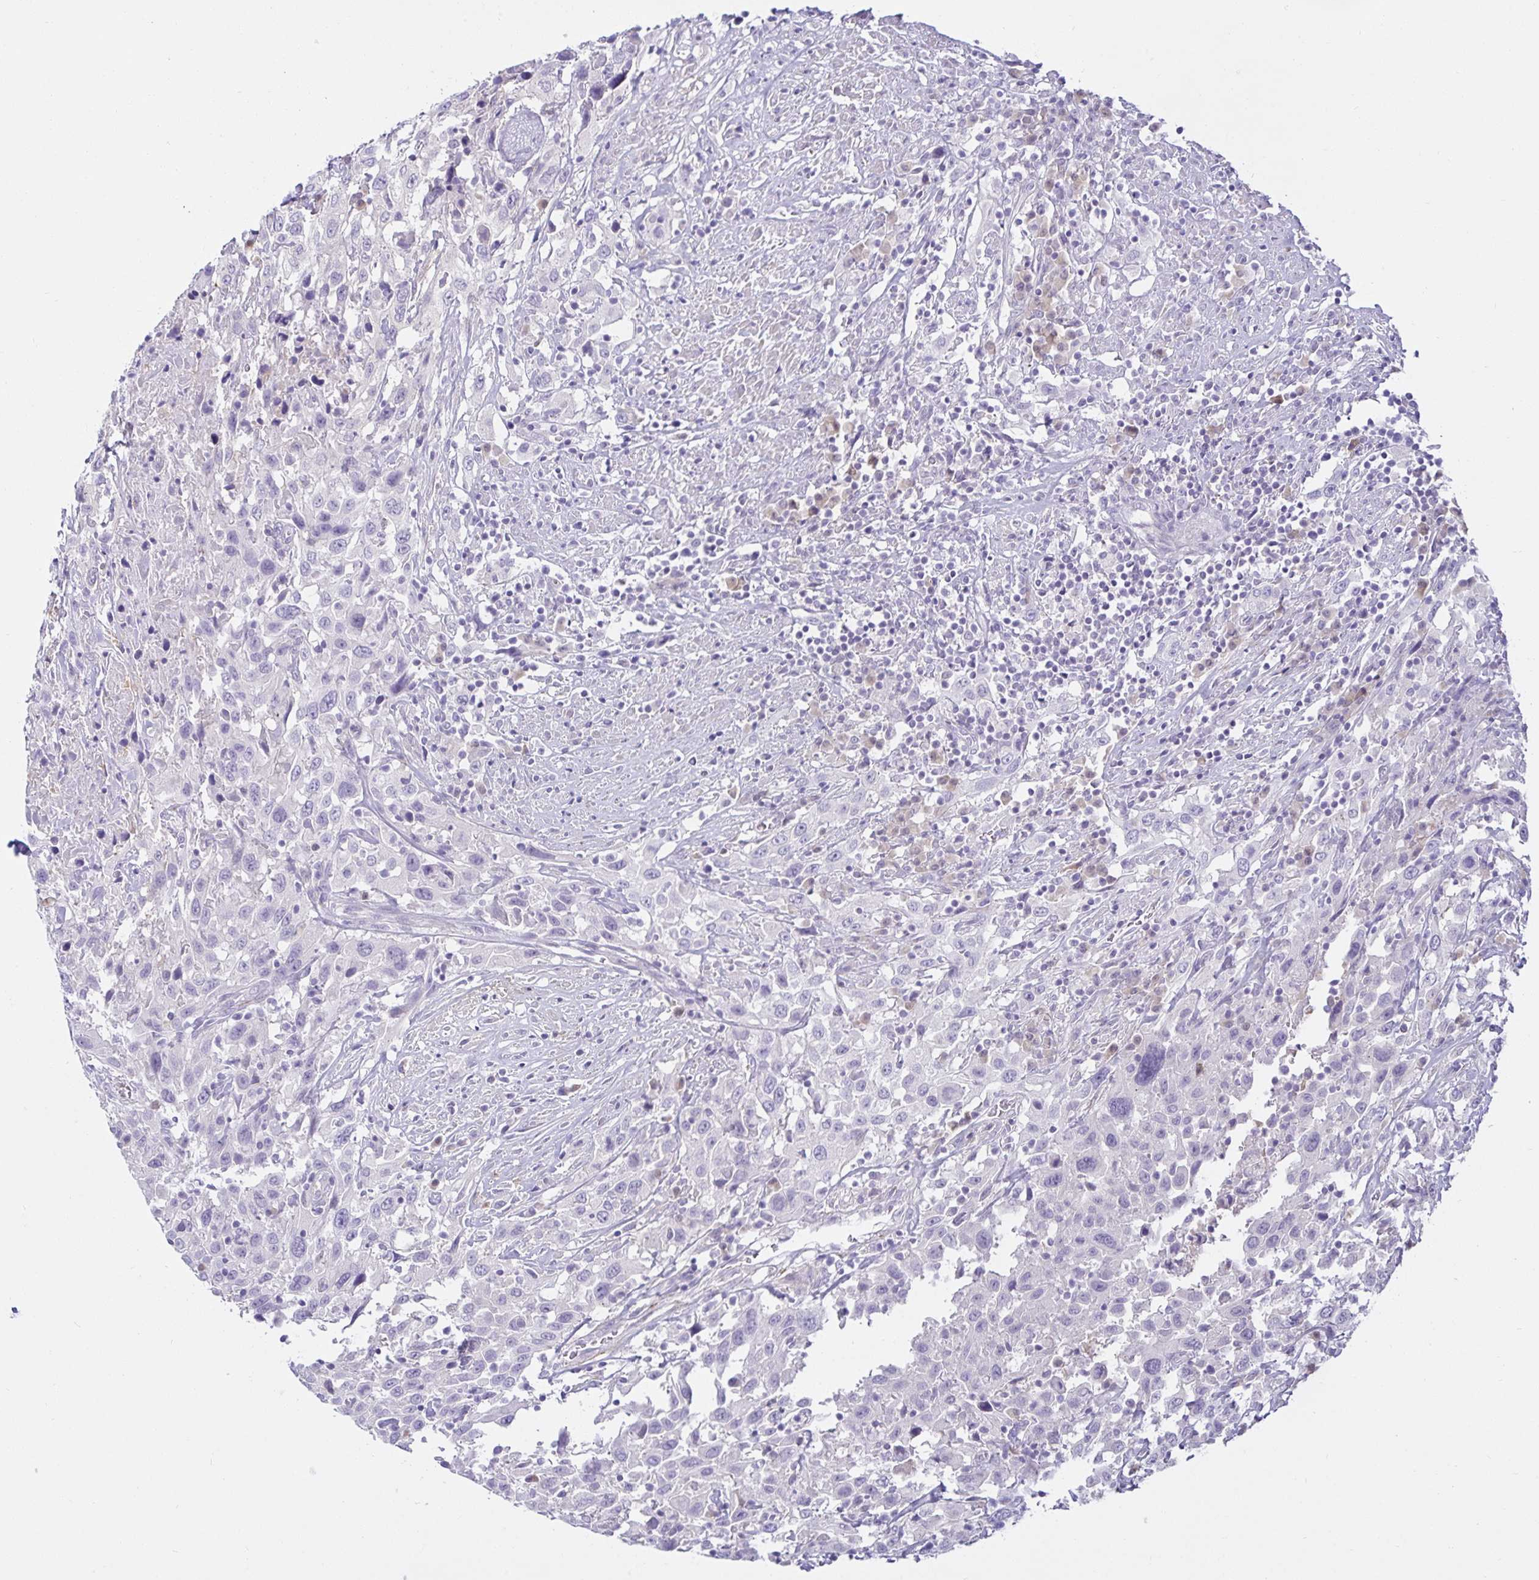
{"staining": {"intensity": "negative", "quantity": "none", "location": "none"}, "tissue": "urothelial cancer", "cell_type": "Tumor cells", "image_type": "cancer", "snomed": [{"axis": "morphology", "description": "Urothelial carcinoma, High grade"}, {"axis": "topography", "description": "Urinary bladder"}], "caption": "Immunohistochemistry image of high-grade urothelial carcinoma stained for a protein (brown), which exhibits no staining in tumor cells.", "gene": "MON2", "patient": {"sex": "male", "age": 61}}